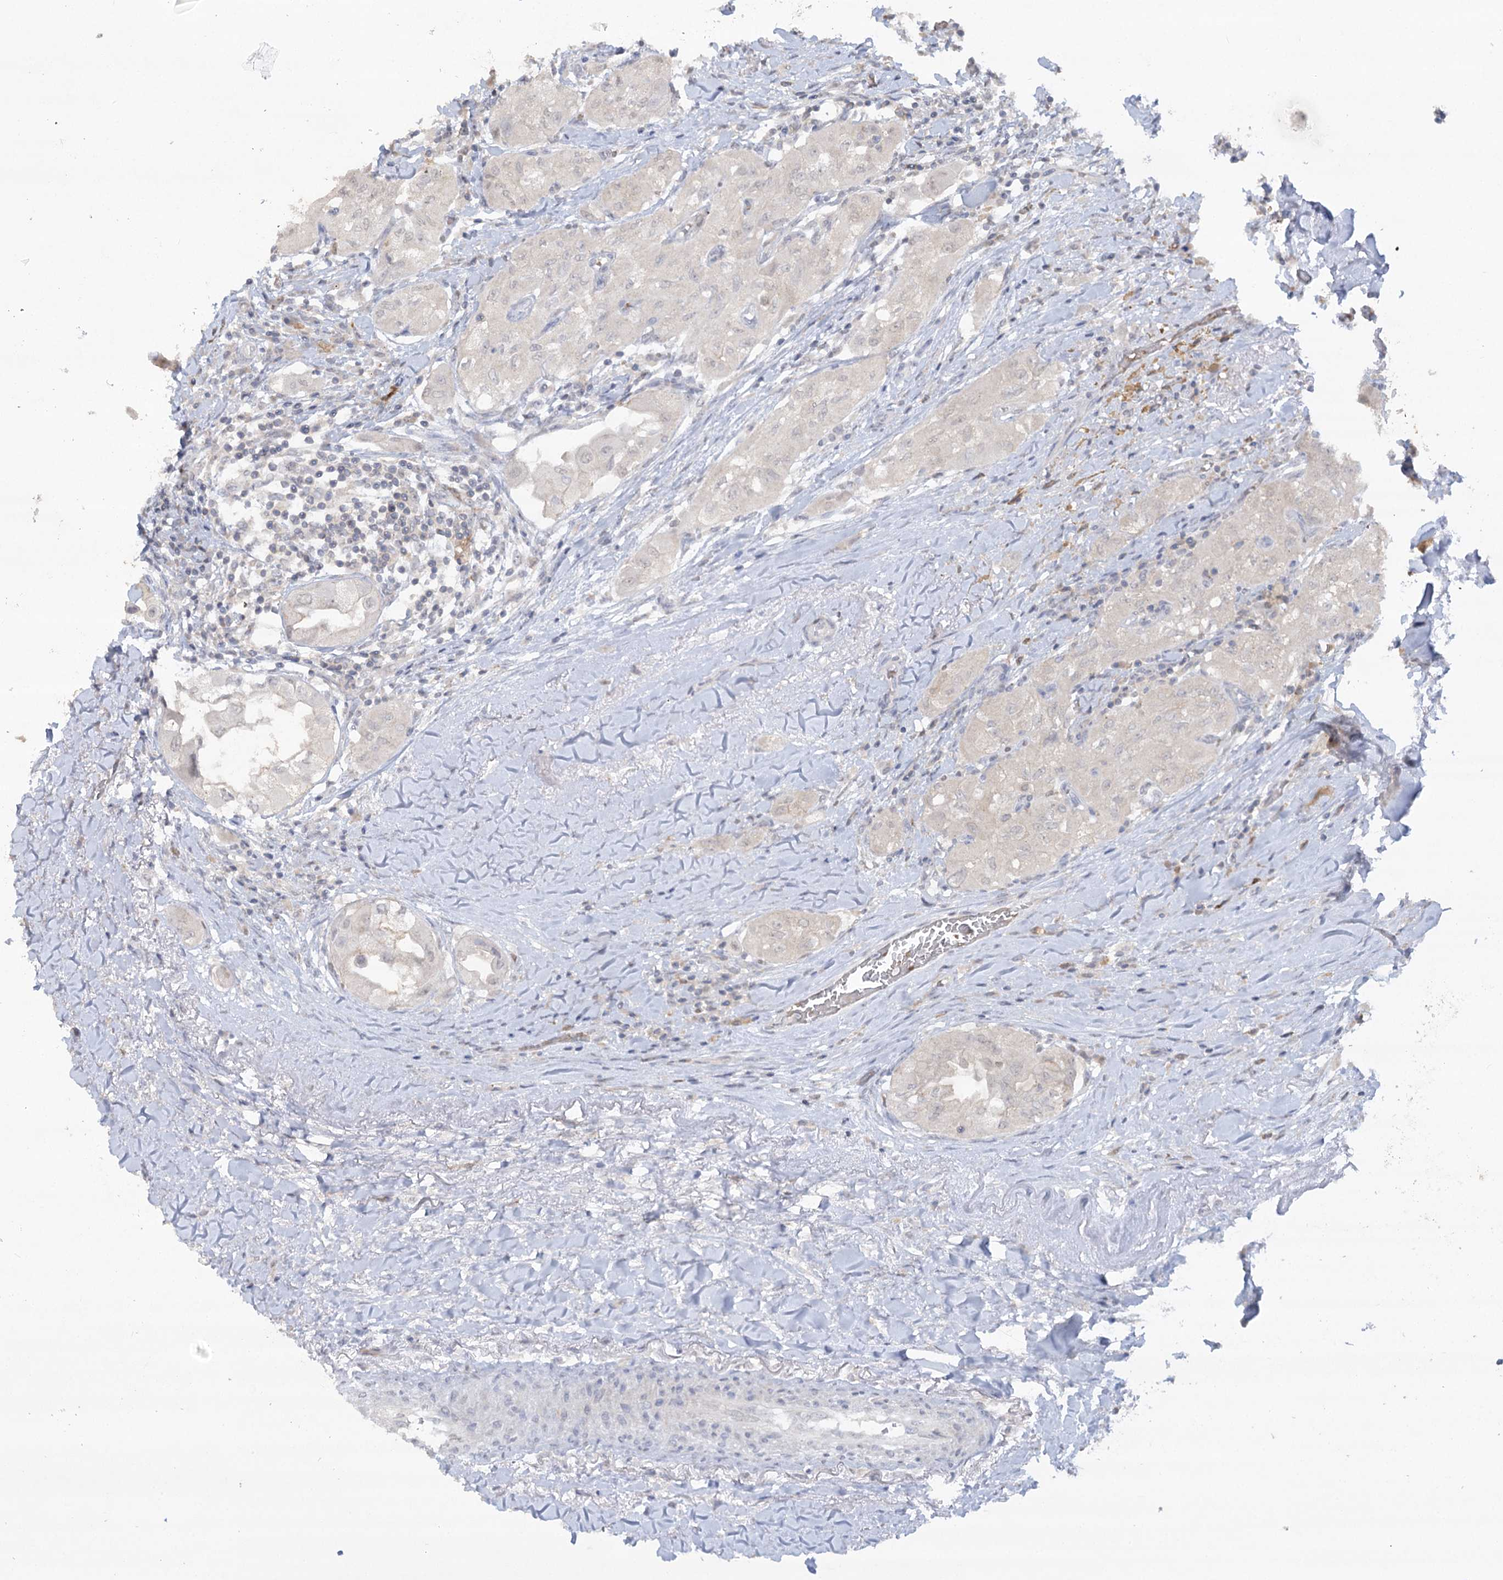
{"staining": {"intensity": "negative", "quantity": "none", "location": "none"}, "tissue": "thyroid cancer", "cell_type": "Tumor cells", "image_type": "cancer", "snomed": [{"axis": "morphology", "description": "Papillary adenocarcinoma, NOS"}, {"axis": "topography", "description": "Thyroid gland"}], "caption": "Immunohistochemistry of human papillary adenocarcinoma (thyroid) displays no expression in tumor cells.", "gene": "TRAF3IP1", "patient": {"sex": "female", "age": 59}}